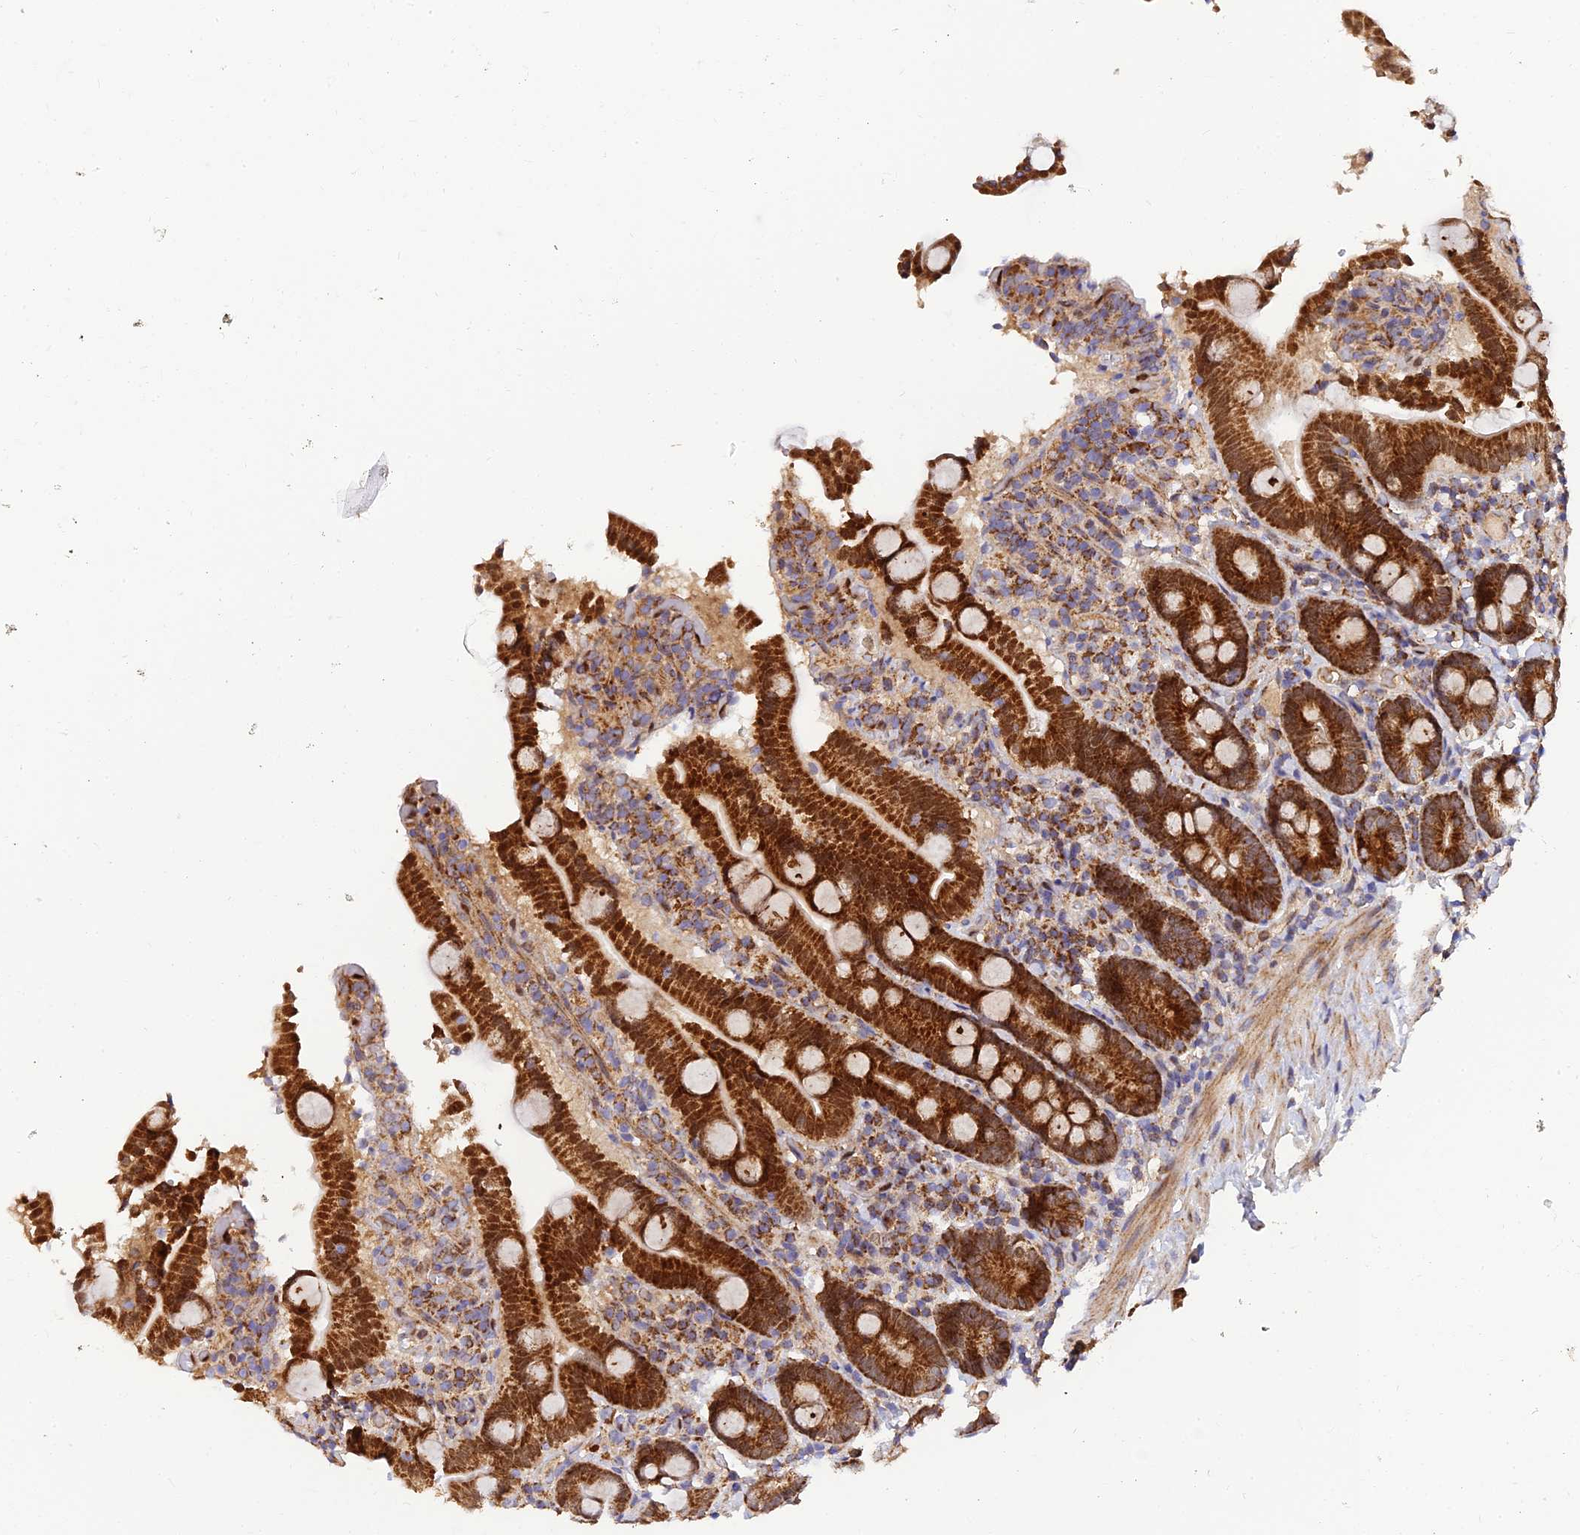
{"staining": {"intensity": "strong", "quantity": ">75%", "location": "cytoplasmic/membranous,nuclear"}, "tissue": "duodenum", "cell_type": "Glandular cells", "image_type": "normal", "snomed": [{"axis": "morphology", "description": "Normal tissue, NOS"}, {"axis": "topography", "description": "Duodenum"}], "caption": "Immunohistochemistry of benign human duodenum demonstrates high levels of strong cytoplasmic/membranous,nuclear expression in approximately >75% of glandular cells.", "gene": "PODNL1", "patient": {"sex": "male", "age": 55}}